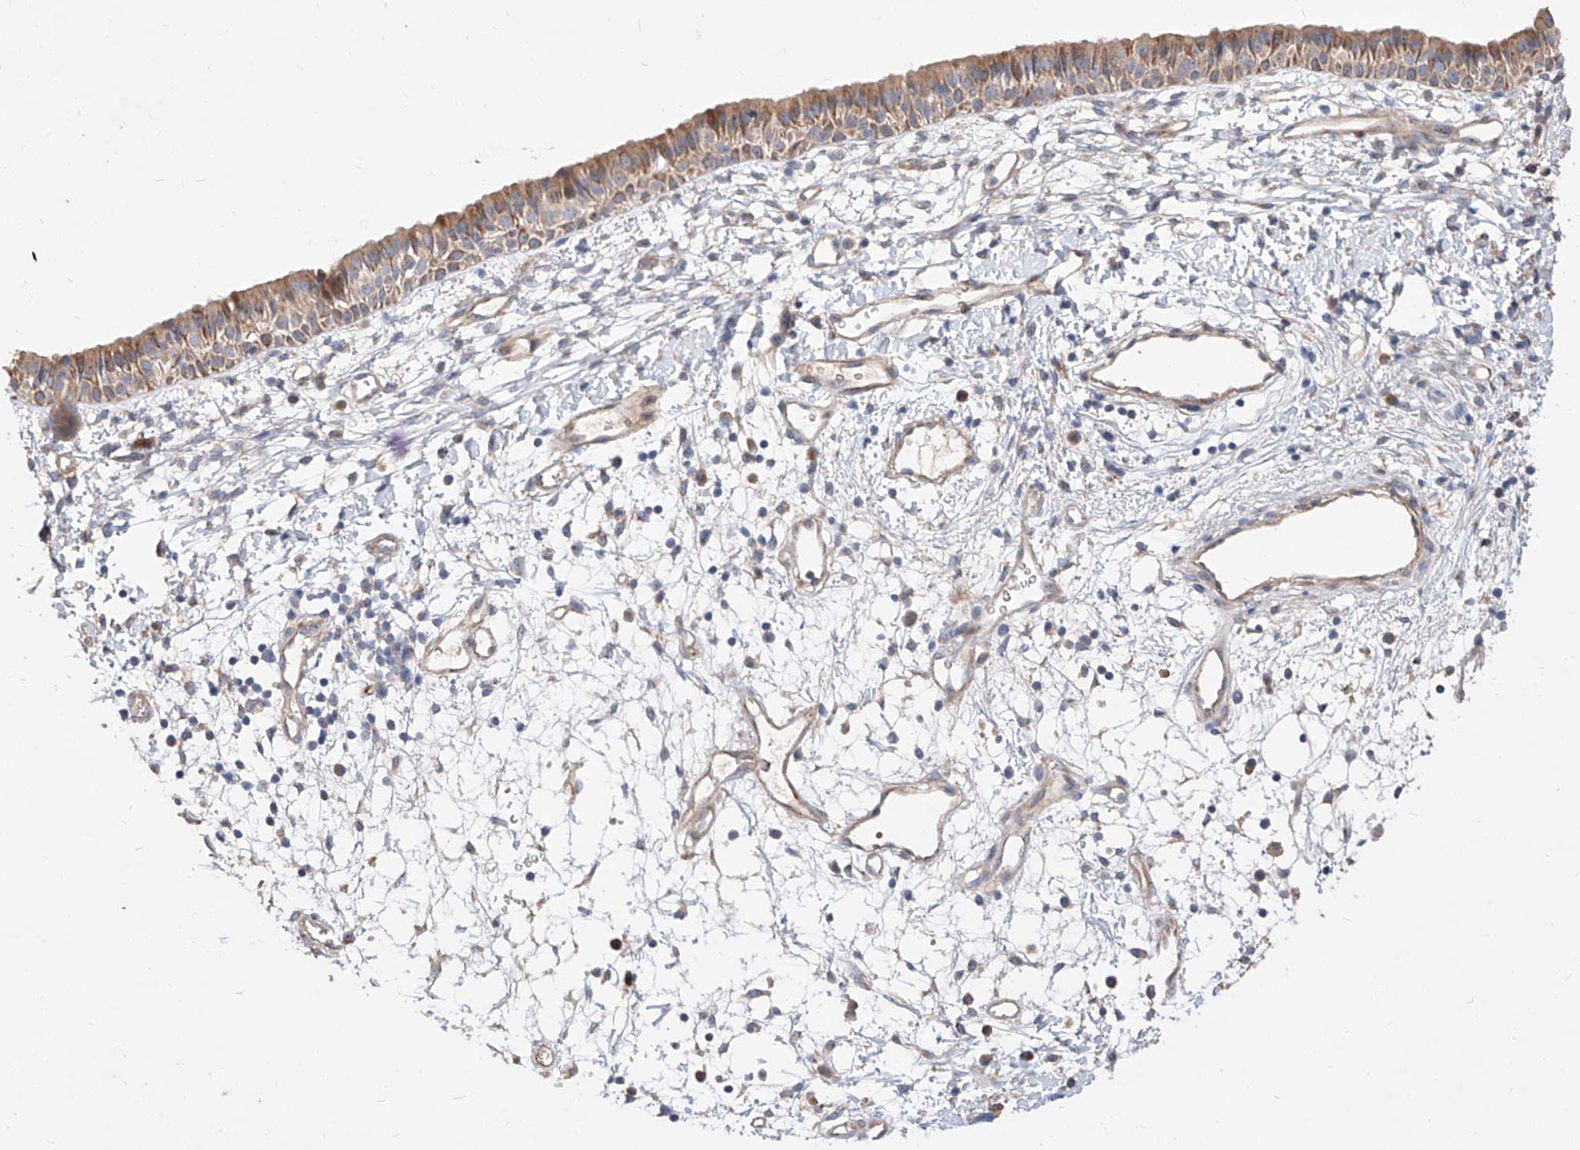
{"staining": {"intensity": "moderate", "quantity": ">75%", "location": "cytoplasmic/membranous"}, "tissue": "nasopharynx", "cell_type": "Respiratory epithelial cells", "image_type": "normal", "snomed": [{"axis": "morphology", "description": "Normal tissue, NOS"}, {"axis": "topography", "description": "Nasopharynx"}], "caption": "Immunohistochemical staining of normal human nasopharynx reveals >75% levels of moderate cytoplasmic/membranous protein staining in approximately >75% of respiratory epithelial cells. The staining was performed using DAB (3,3'-diaminobenzidine), with brown indicating positive protein expression. Nuclei are stained blue with hematoxylin.", "gene": "DIRAS3", "patient": {"sex": "male", "age": 22}}